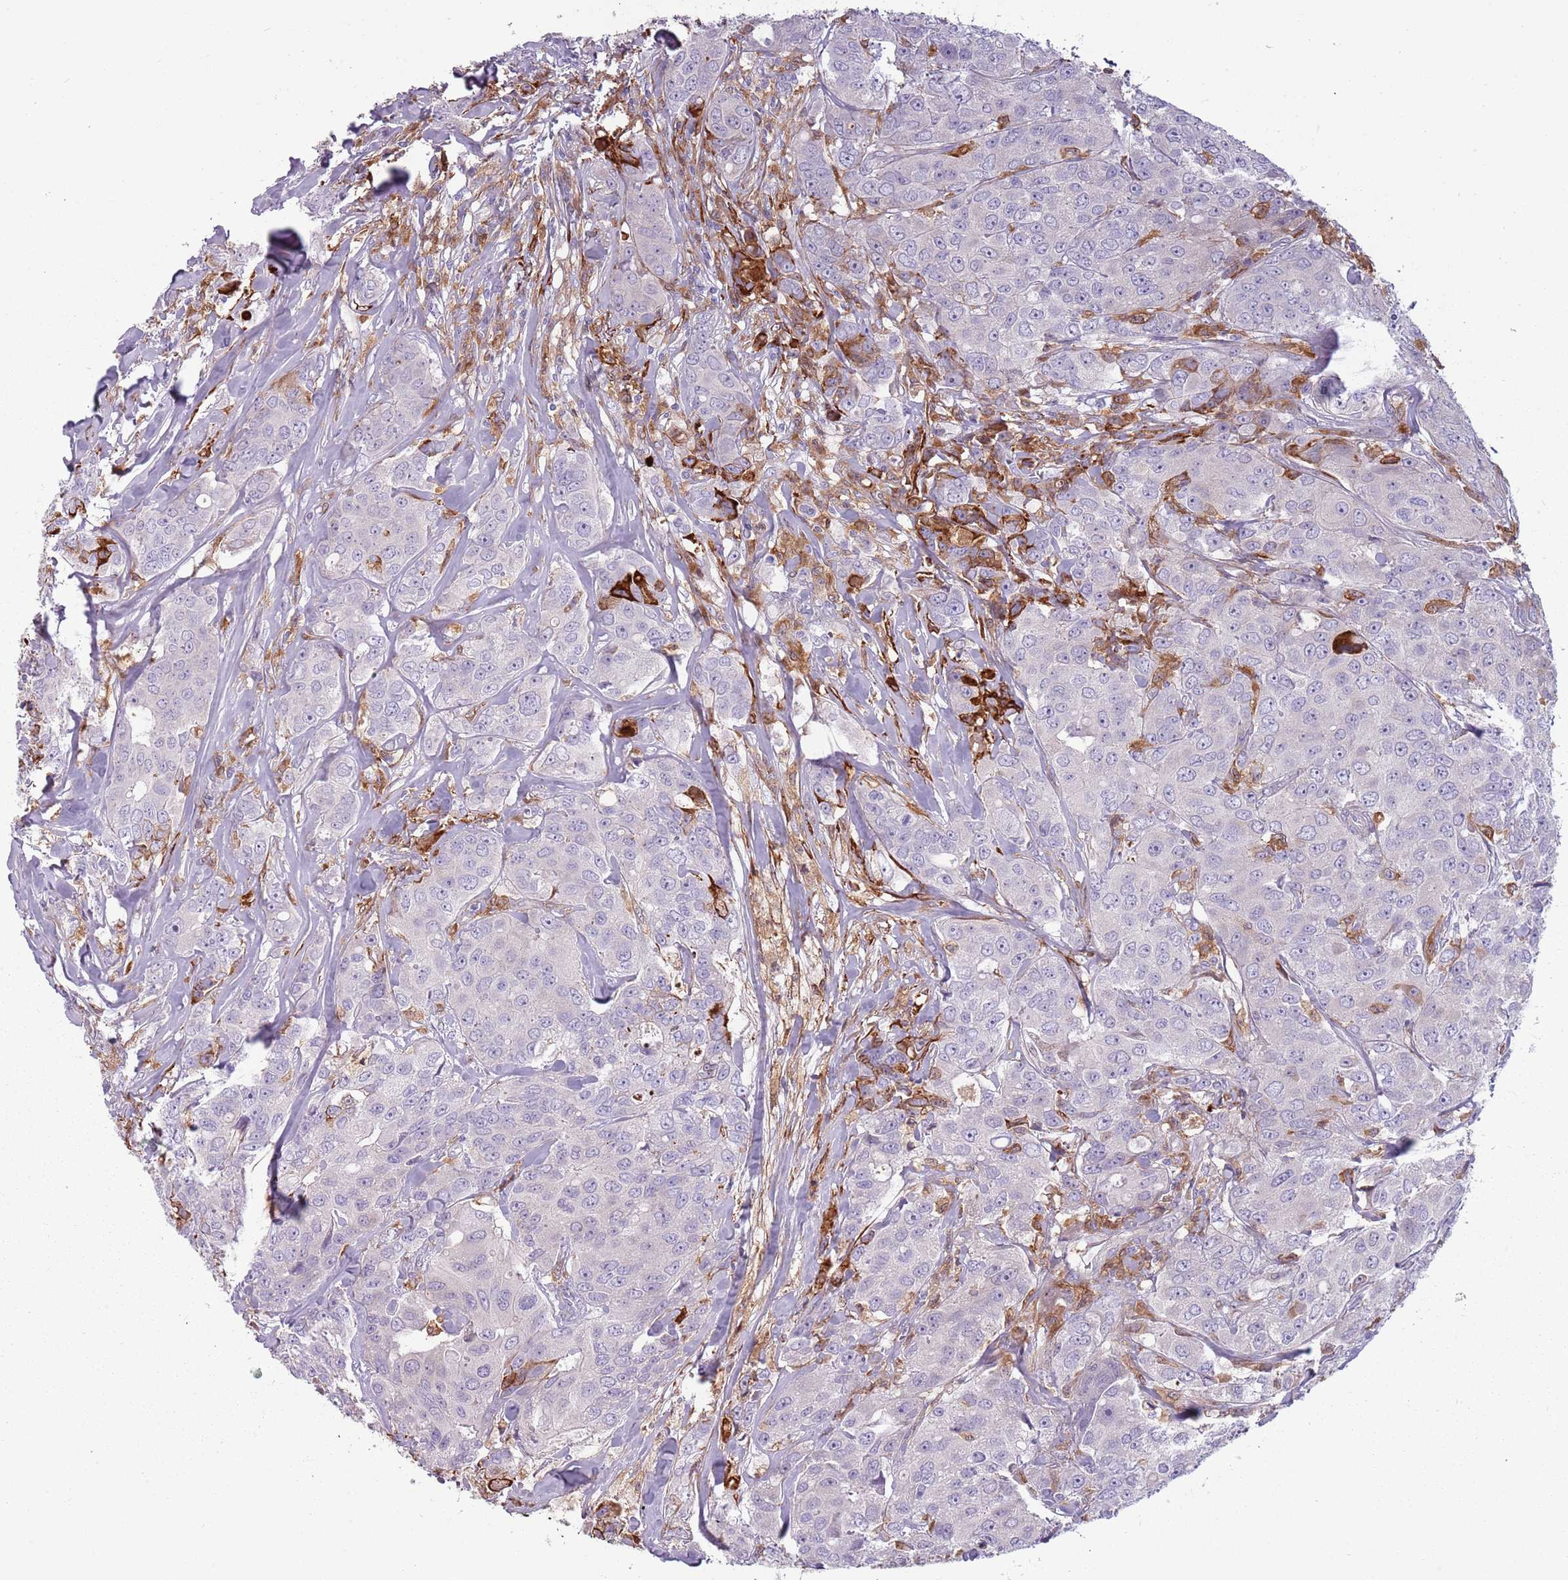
{"staining": {"intensity": "negative", "quantity": "none", "location": "none"}, "tissue": "breast cancer", "cell_type": "Tumor cells", "image_type": "cancer", "snomed": [{"axis": "morphology", "description": "Duct carcinoma"}, {"axis": "topography", "description": "Breast"}], "caption": "This is an immunohistochemistry (IHC) image of human breast intraductal carcinoma. There is no expression in tumor cells.", "gene": "NADK", "patient": {"sex": "female", "age": 43}}